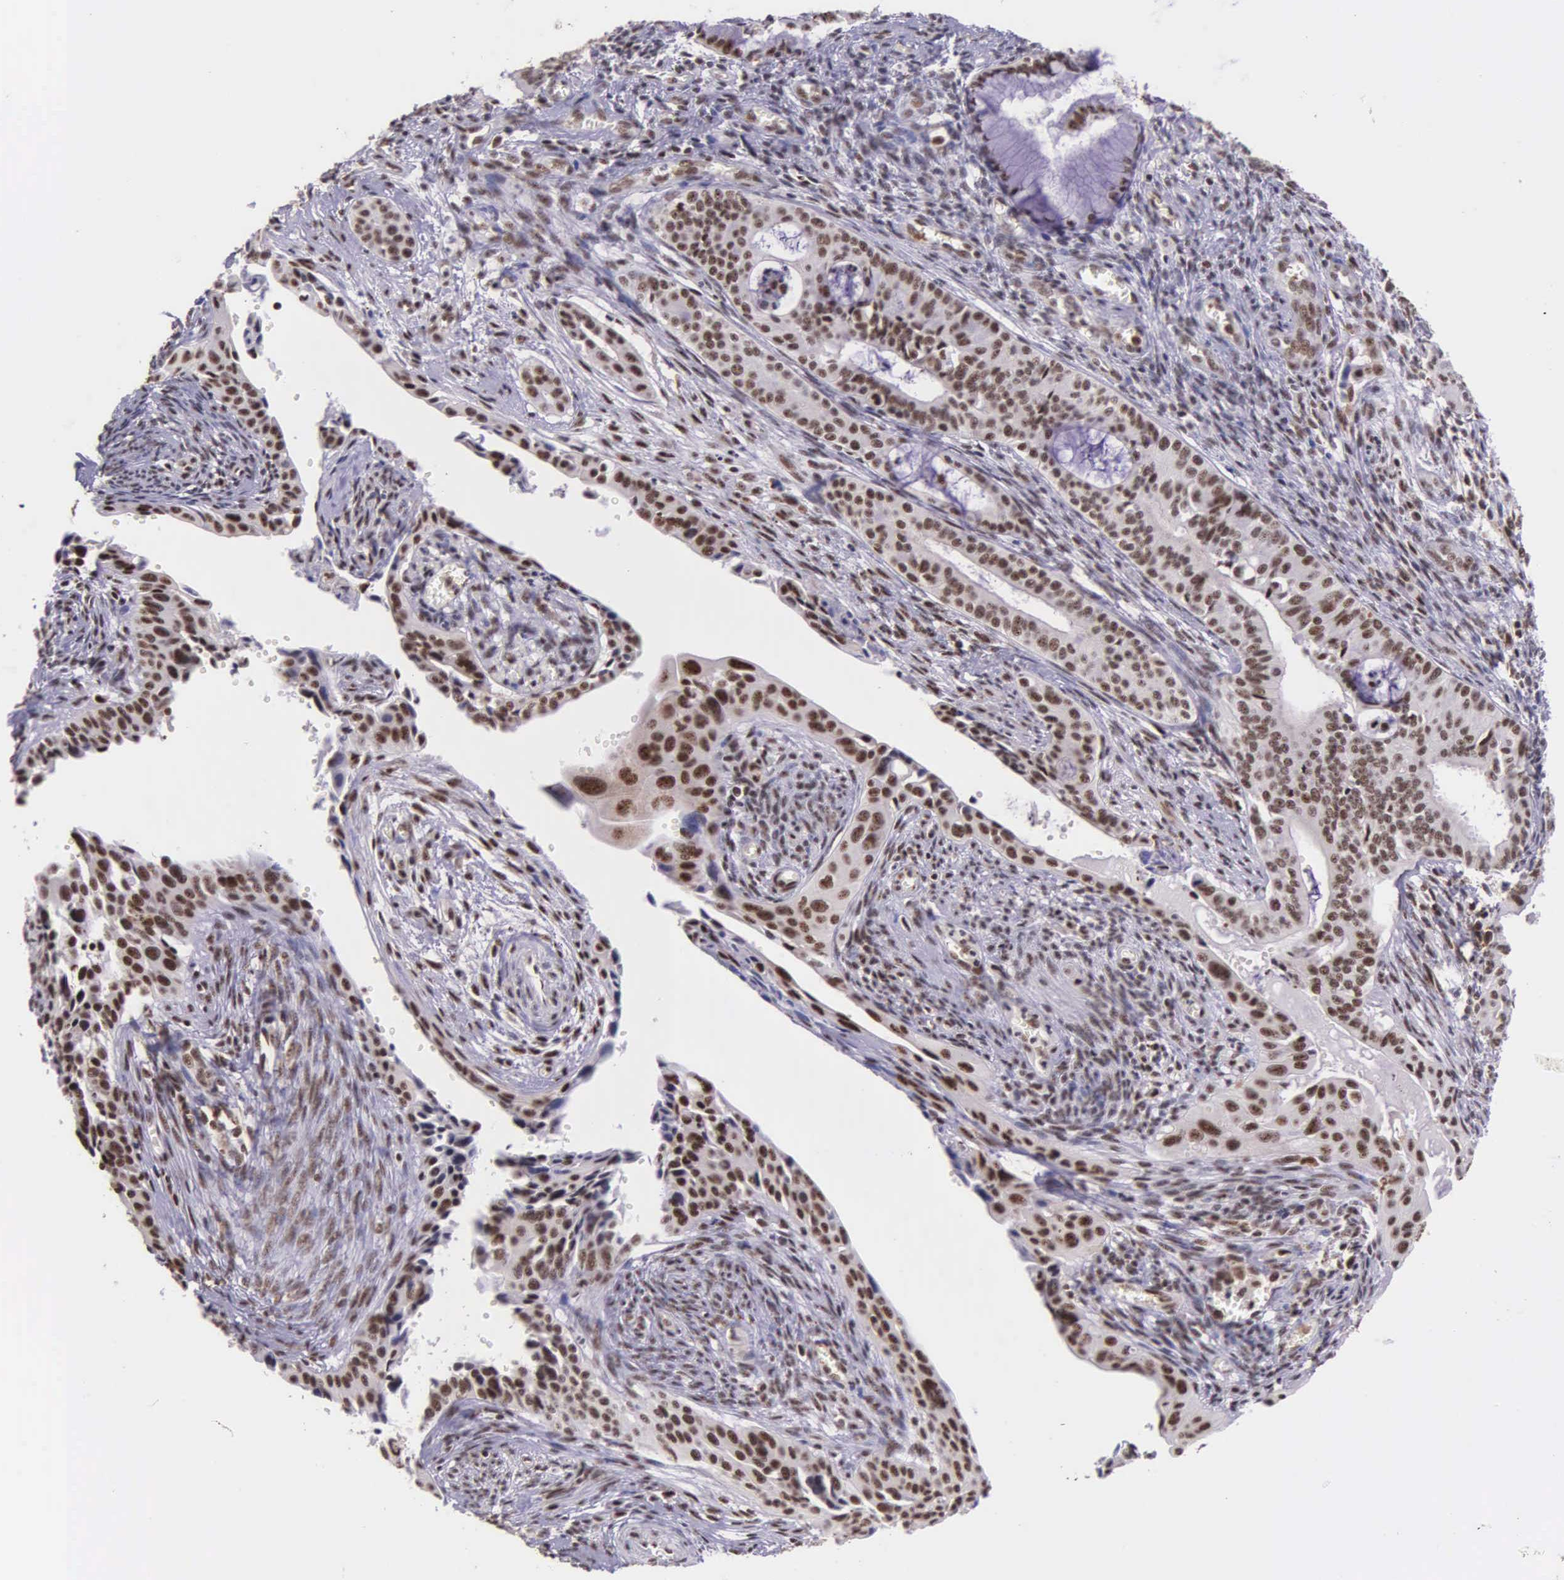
{"staining": {"intensity": "weak", "quantity": ">75%", "location": "nuclear"}, "tissue": "cervical cancer", "cell_type": "Tumor cells", "image_type": "cancer", "snomed": [{"axis": "morphology", "description": "Squamous cell carcinoma, NOS"}, {"axis": "topography", "description": "Cervix"}], "caption": "Cervical cancer stained with a brown dye demonstrates weak nuclear positive staining in about >75% of tumor cells.", "gene": "FAM47A", "patient": {"sex": "female", "age": 34}}